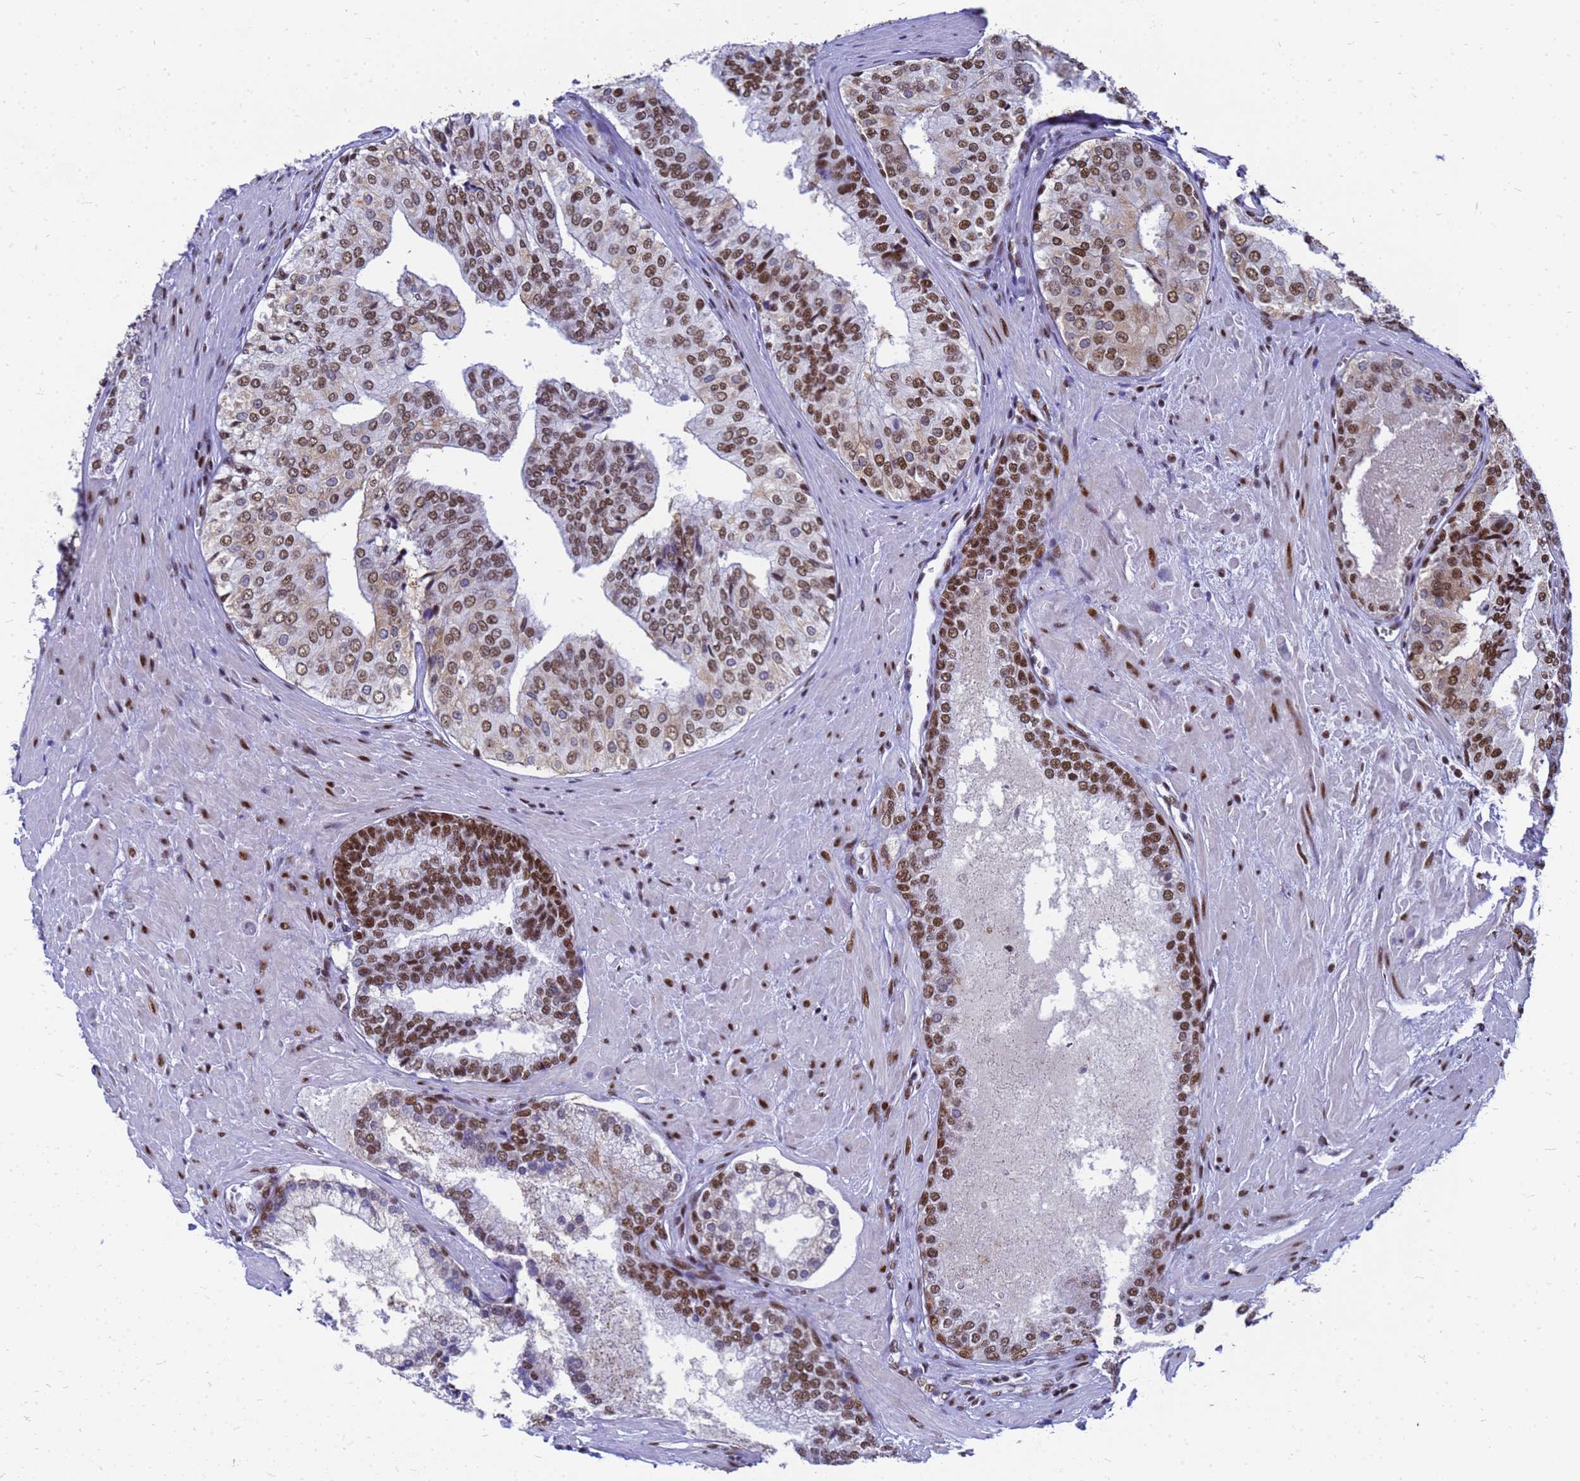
{"staining": {"intensity": "moderate", "quantity": ">75%", "location": "nuclear"}, "tissue": "prostate cancer", "cell_type": "Tumor cells", "image_type": "cancer", "snomed": [{"axis": "morphology", "description": "Adenocarcinoma, High grade"}, {"axis": "topography", "description": "Prostate"}], "caption": "This histopathology image shows adenocarcinoma (high-grade) (prostate) stained with IHC to label a protein in brown. The nuclear of tumor cells show moderate positivity for the protein. Nuclei are counter-stained blue.", "gene": "SART3", "patient": {"sex": "male", "age": 72}}